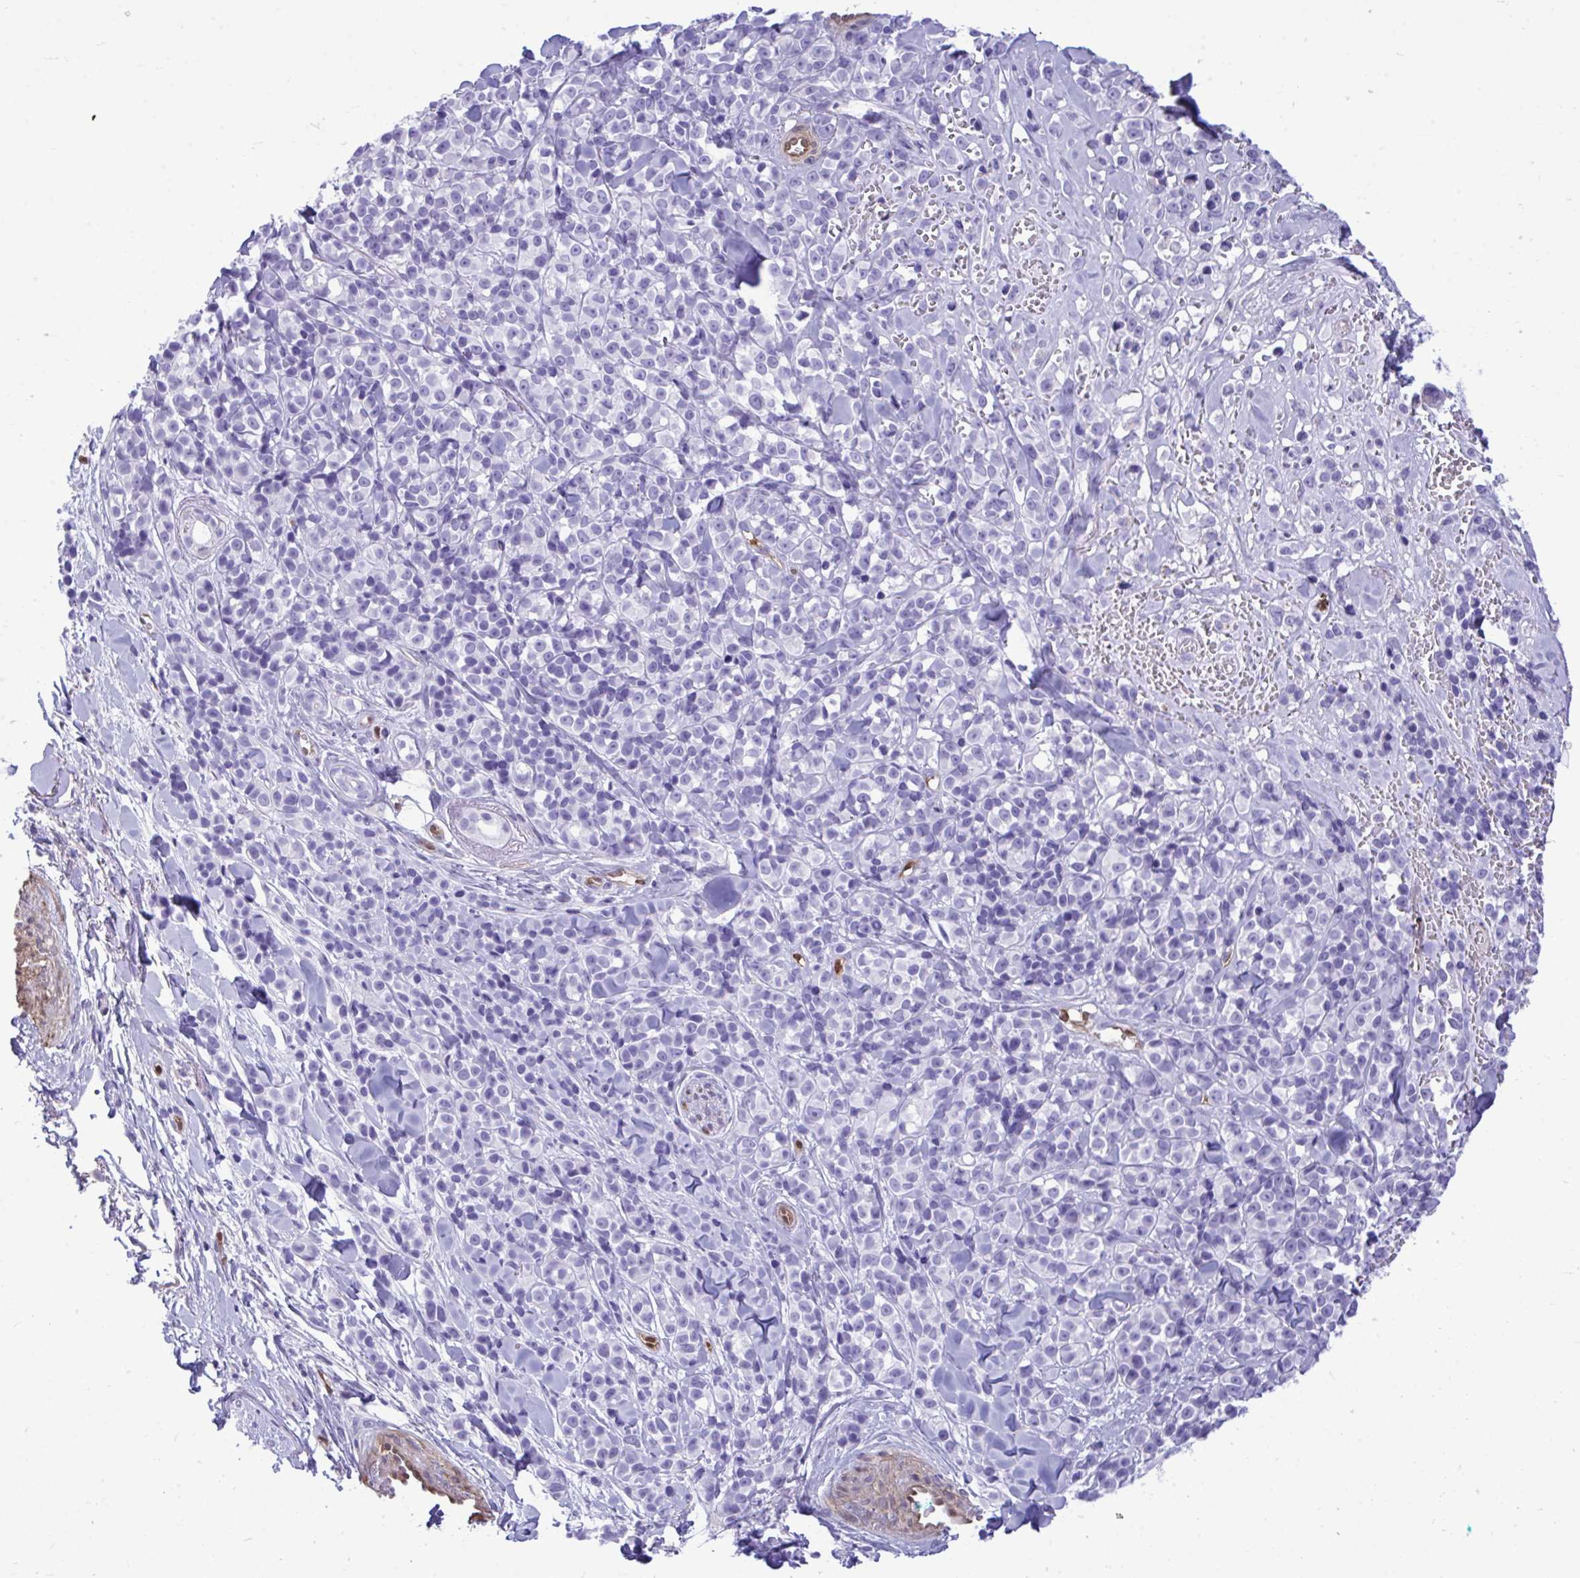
{"staining": {"intensity": "negative", "quantity": "none", "location": "none"}, "tissue": "melanoma", "cell_type": "Tumor cells", "image_type": "cancer", "snomed": [{"axis": "morphology", "description": "Malignant melanoma, NOS"}, {"axis": "topography", "description": "Skin"}], "caption": "Immunohistochemistry photomicrograph of human melanoma stained for a protein (brown), which shows no positivity in tumor cells.", "gene": "LIMS2", "patient": {"sex": "male", "age": 85}}